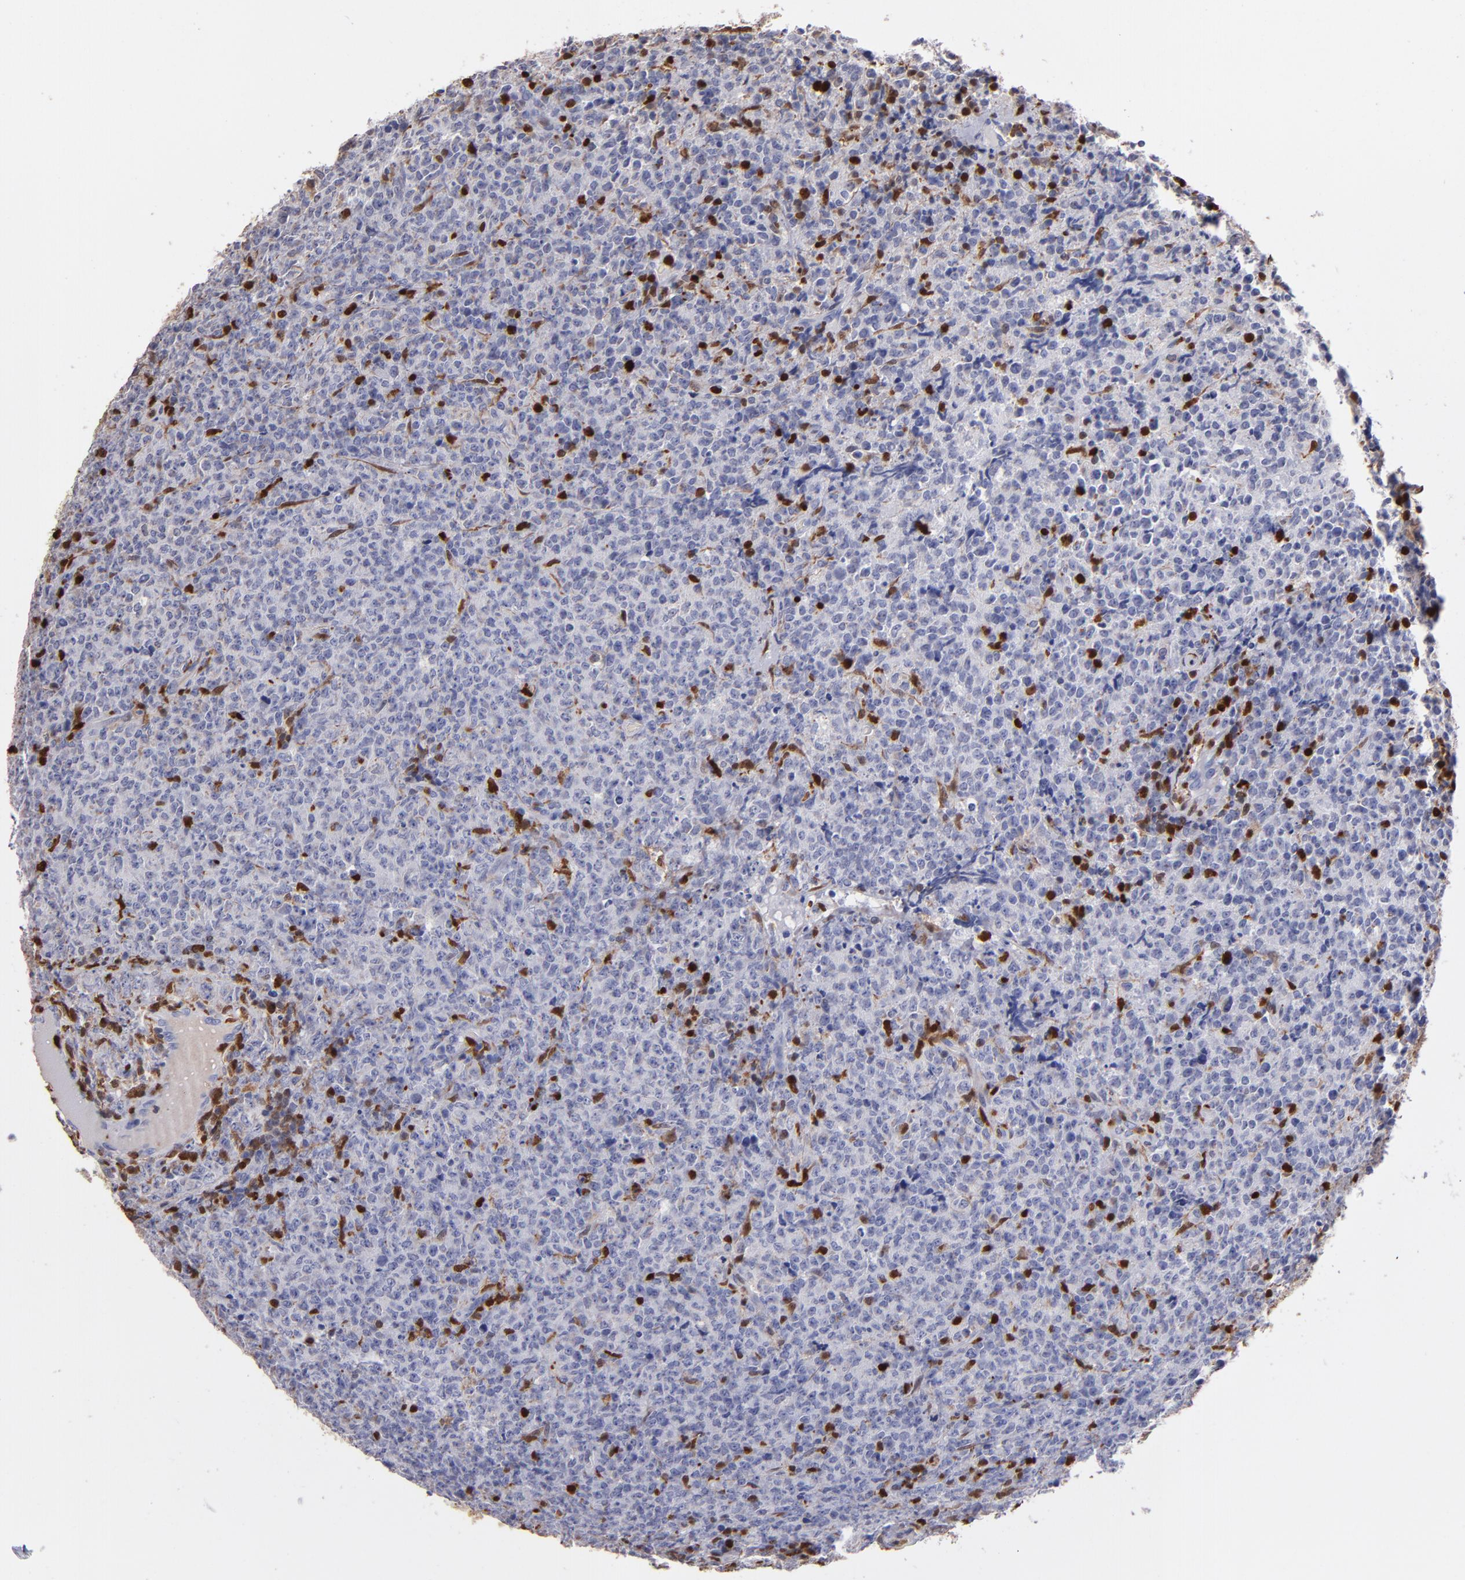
{"staining": {"intensity": "negative", "quantity": "none", "location": "none"}, "tissue": "lymphoma", "cell_type": "Tumor cells", "image_type": "cancer", "snomed": [{"axis": "morphology", "description": "Malignant lymphoma, non-Hodgkin's type, High grade"}, {"axis": "topography", "description": "Tonsil"}], "caption": "IHC histopathology image of lymphoma stained for a protein (brown), which exhibits no expression in tumor cells.", "gene": "S100A4", "patient": {"sex": "female", "age": 36}}